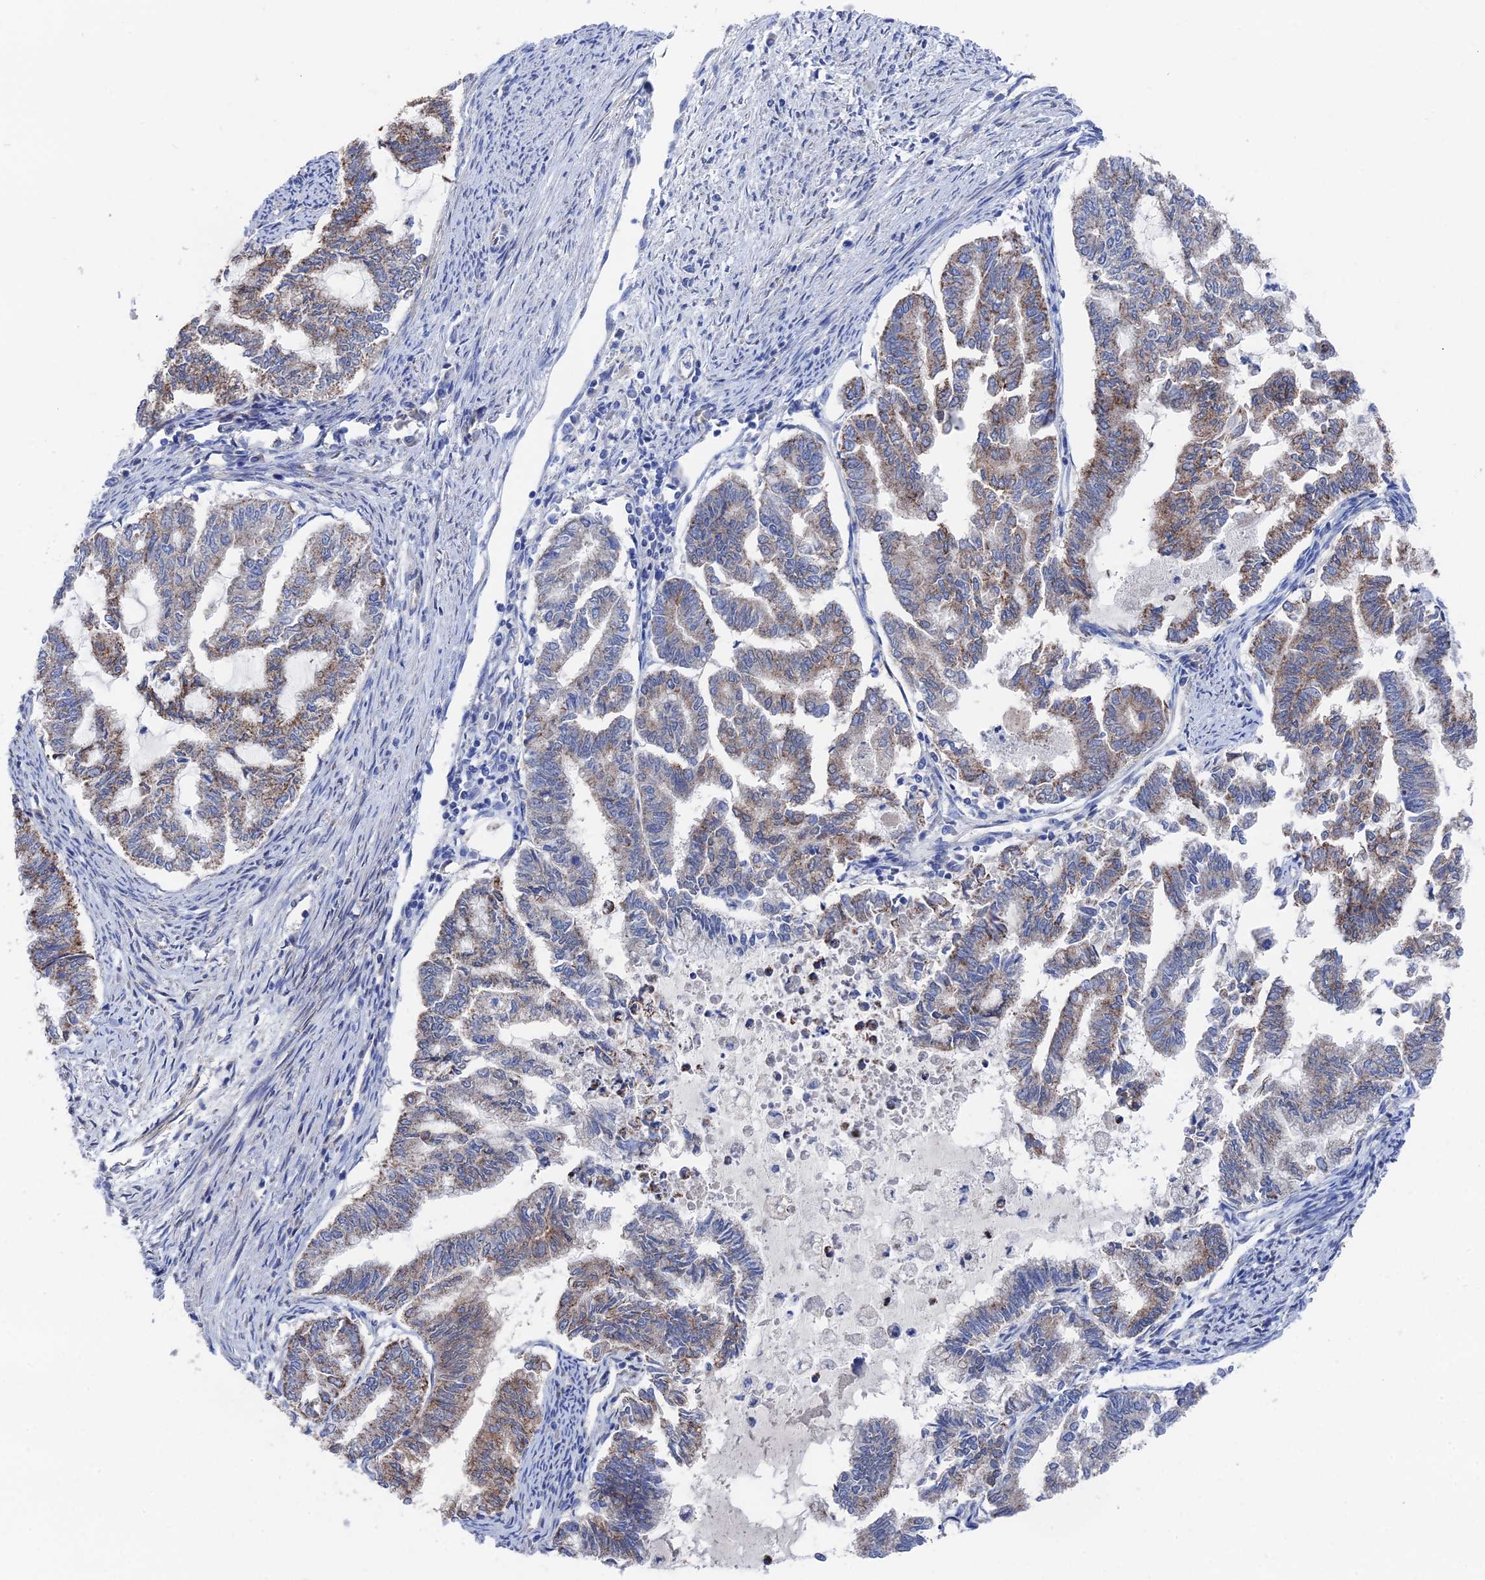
{"staining": {"intensity": "moderate", "quantity": "25%-75%", "location": "cytoplasmic/membranous"}, "tissue": "endometrial cancer", "cell_type": "Tumor cells", "image_type": "cancer", "snomed": [{"axis": "morphology", "description": "Adenocarcinoma, NOS"}, {"axis": "topography", "description": "Endometrium"}], "caption": "Protein staining shows moderate cytoplasmic/membranous positivity in approximately 25%-75% of tumor cells in endometrial adenocarcinoma.", "gene": "IFT80", "patient": {"sex": "female", "age": 79}}